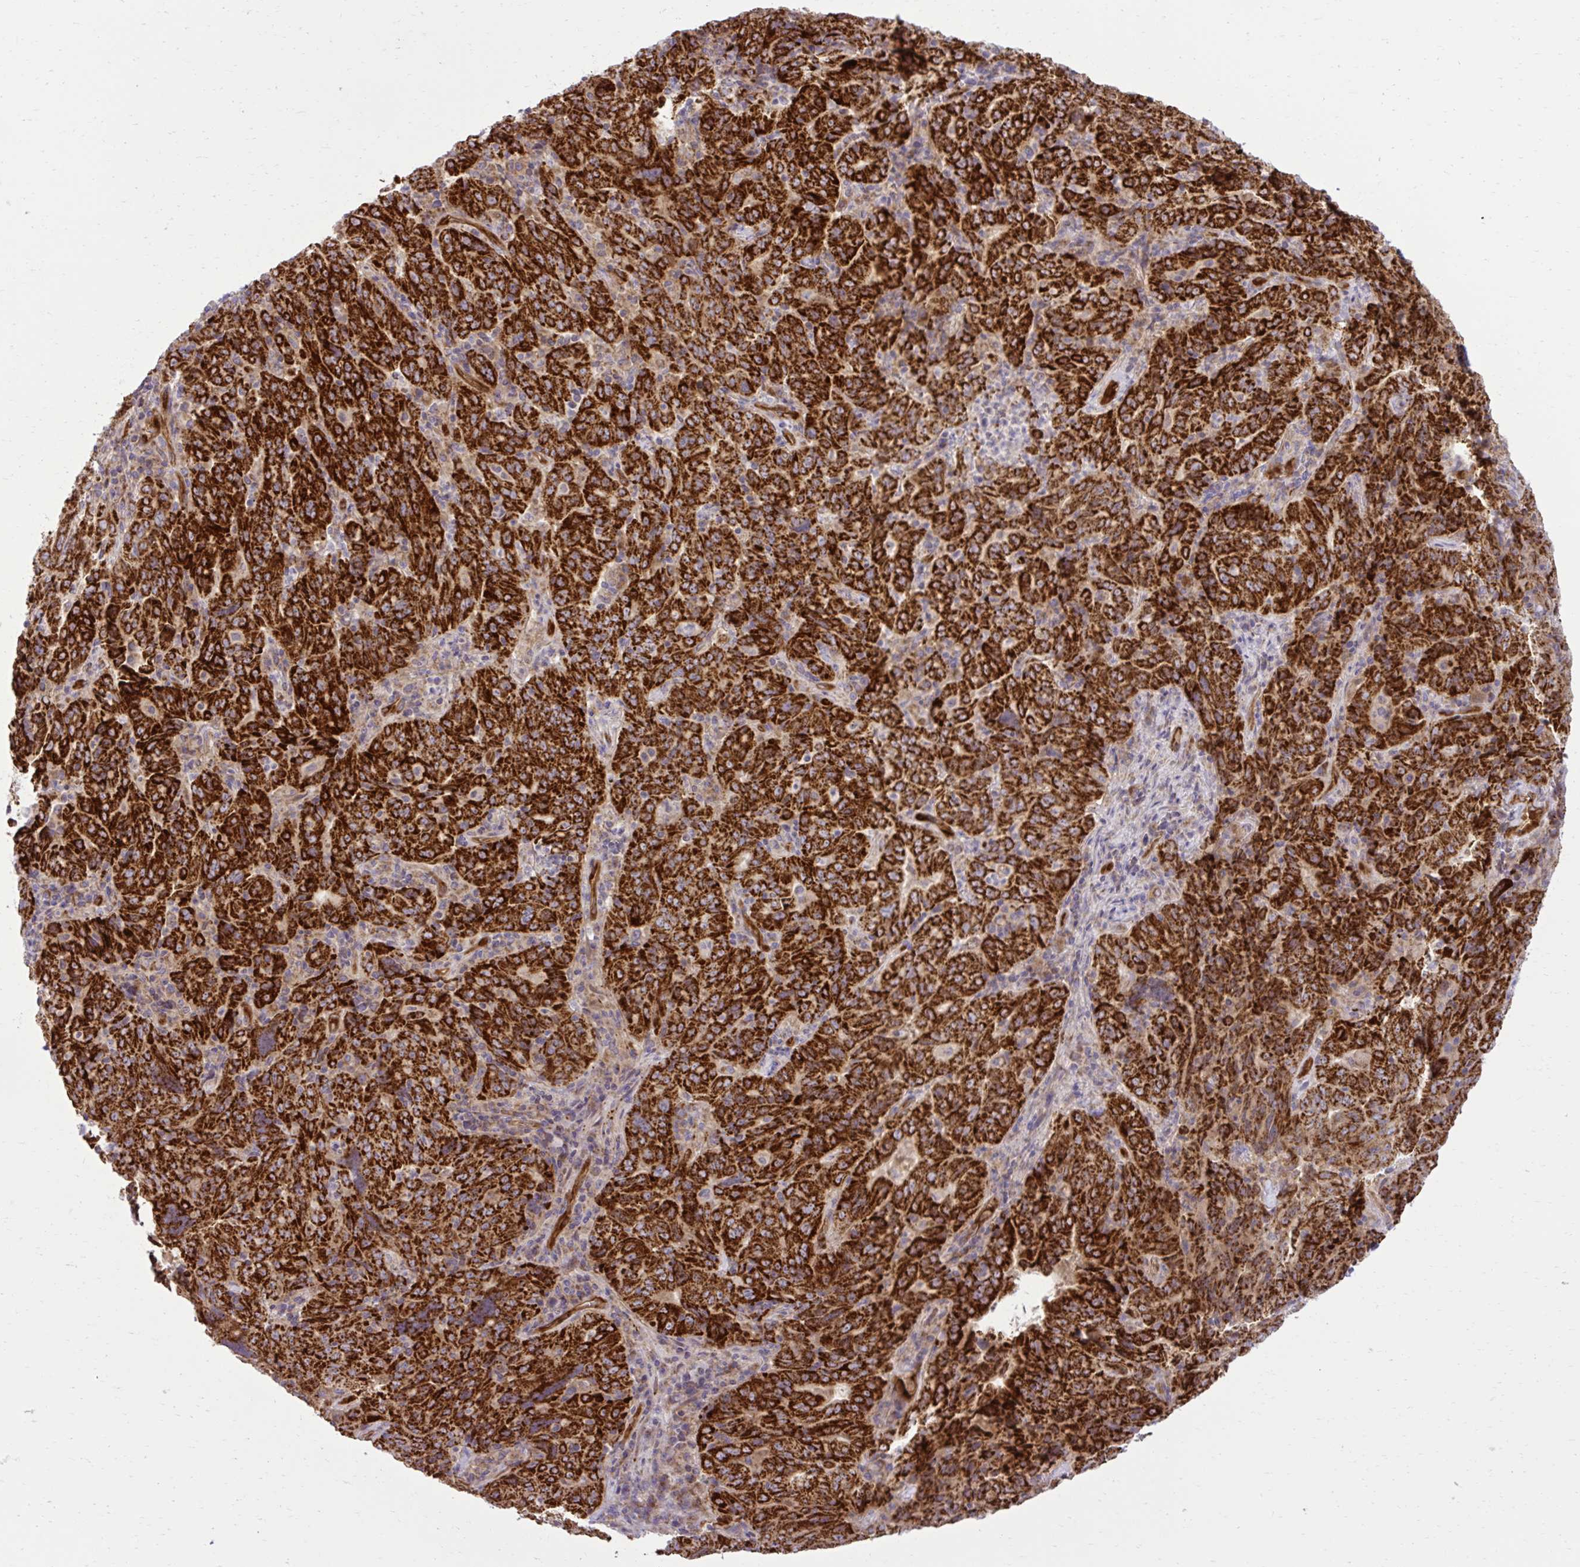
{"staining": {"intensity": "strong", "quantity": ">75%", "location": "cytoplasmic/membranous"}, "tissue": "pancreatic cancer", "cell_type": "Tumor cells", "image_type": "cancer", "snomed": [{"axis": "morphology", "description": "Adenocarcinoma, NOS"}, {"axis": "topography", "description": "Pancreas"}], "caption": "Protein expression analysis of human pancreatic cancer reveals strong cytoplasmic/membranous staining in about >75% of tumor cells.", "gene": "LIMS1", "patient": {"sex": "male", "age": 63}}